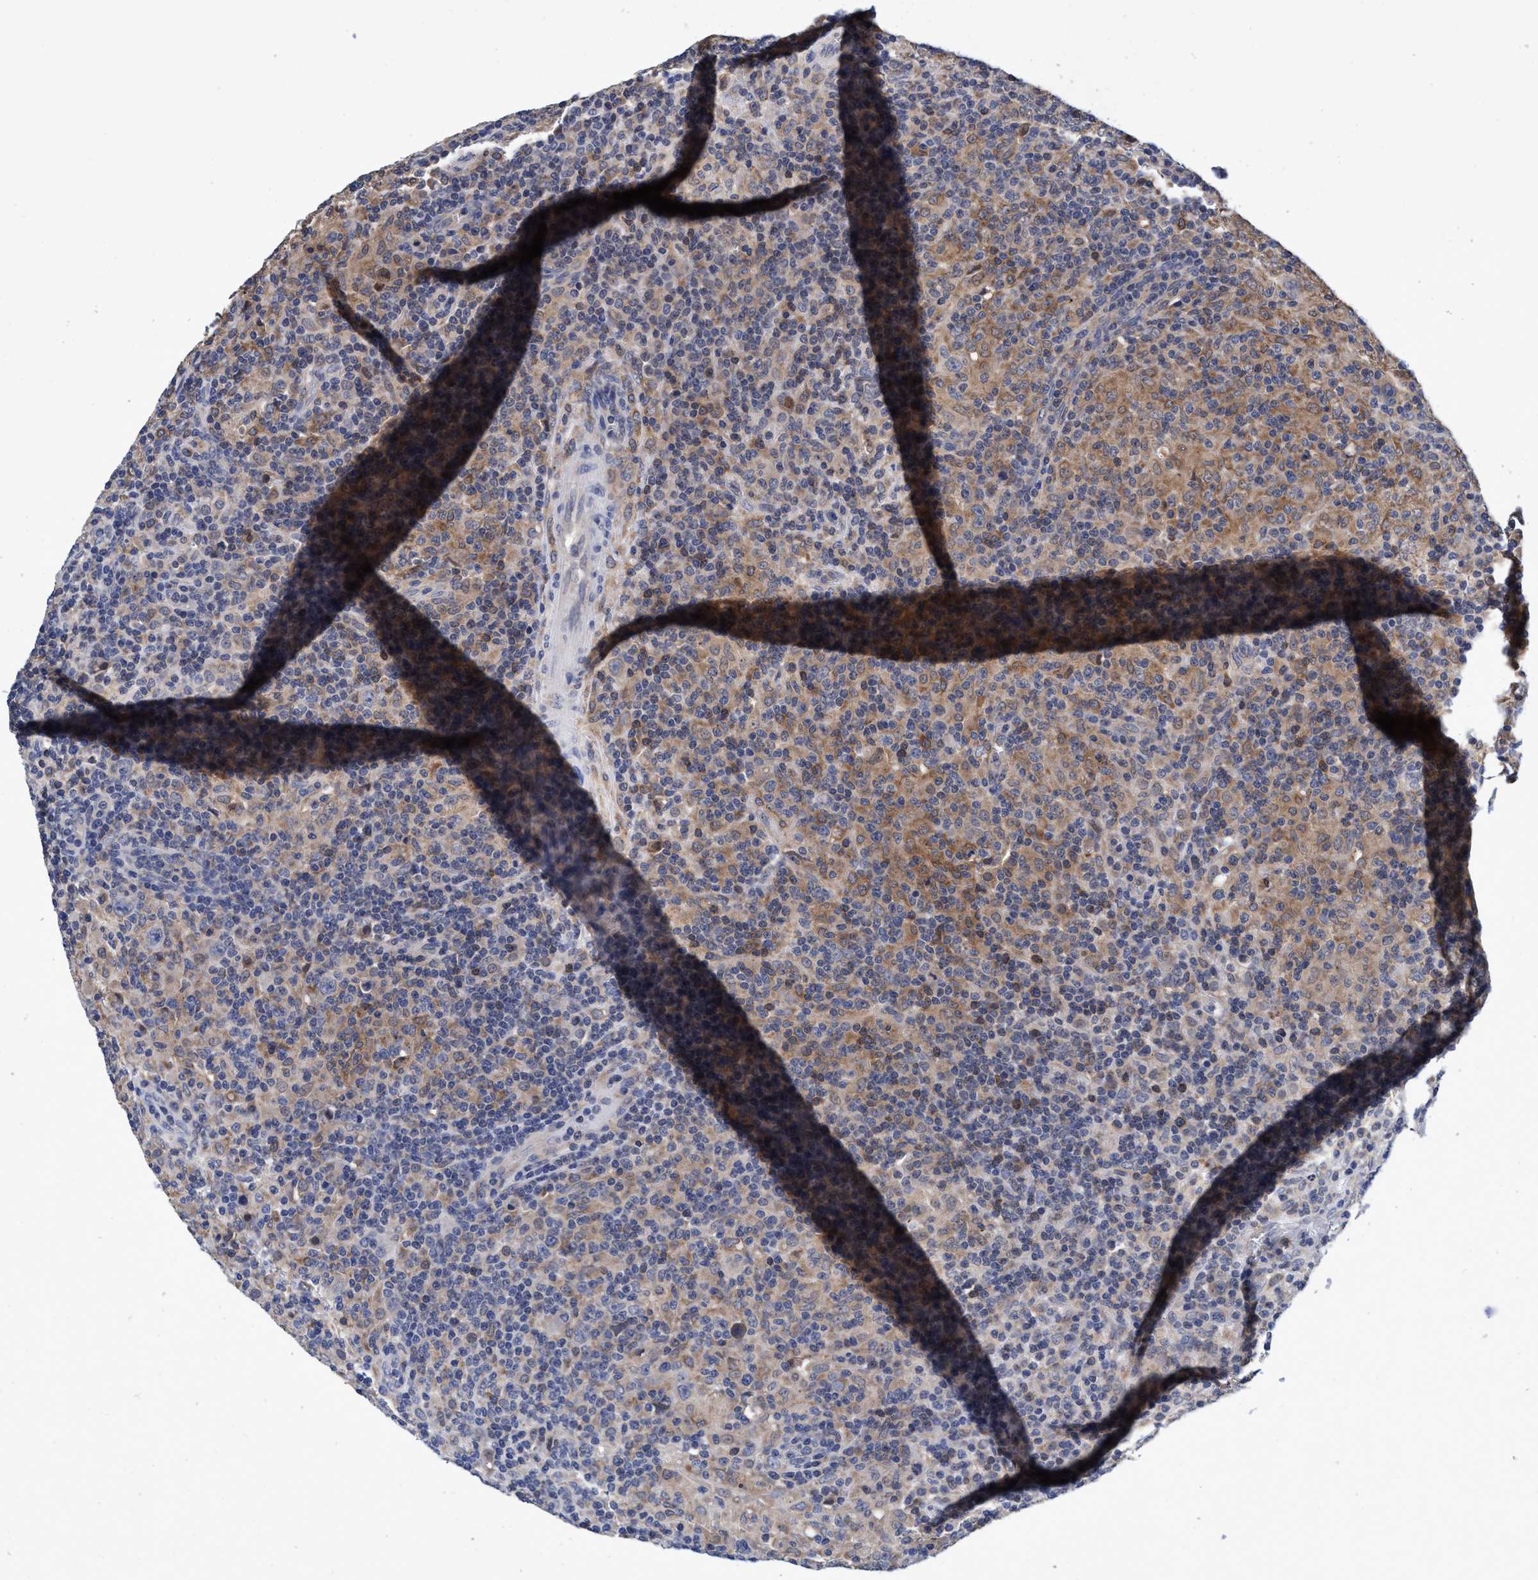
{"staining": {"intensity": "weak", "quantity": "25%-75%", "location": "cytoplasmic/membranous"}, "tissue": "lymphoma", "cell_type": "Tumor cells", "image_type": "cancer", "snomed": [{"axis": "morphology", "description": "Hodgkin's disease, NOS"}, {"axis": "topography", "description": "Lymph node"}], "caption": "A photomicrograph of human lymphoma stained for a protein demonstrates weak cytoplasmic/membranous brown staining in tumor cells. (brown staining indicates protein expression, while blue staining denotes nuclei).", "gene": "CALCOCO2", "patient": {"sex": "male", "age": 70}}